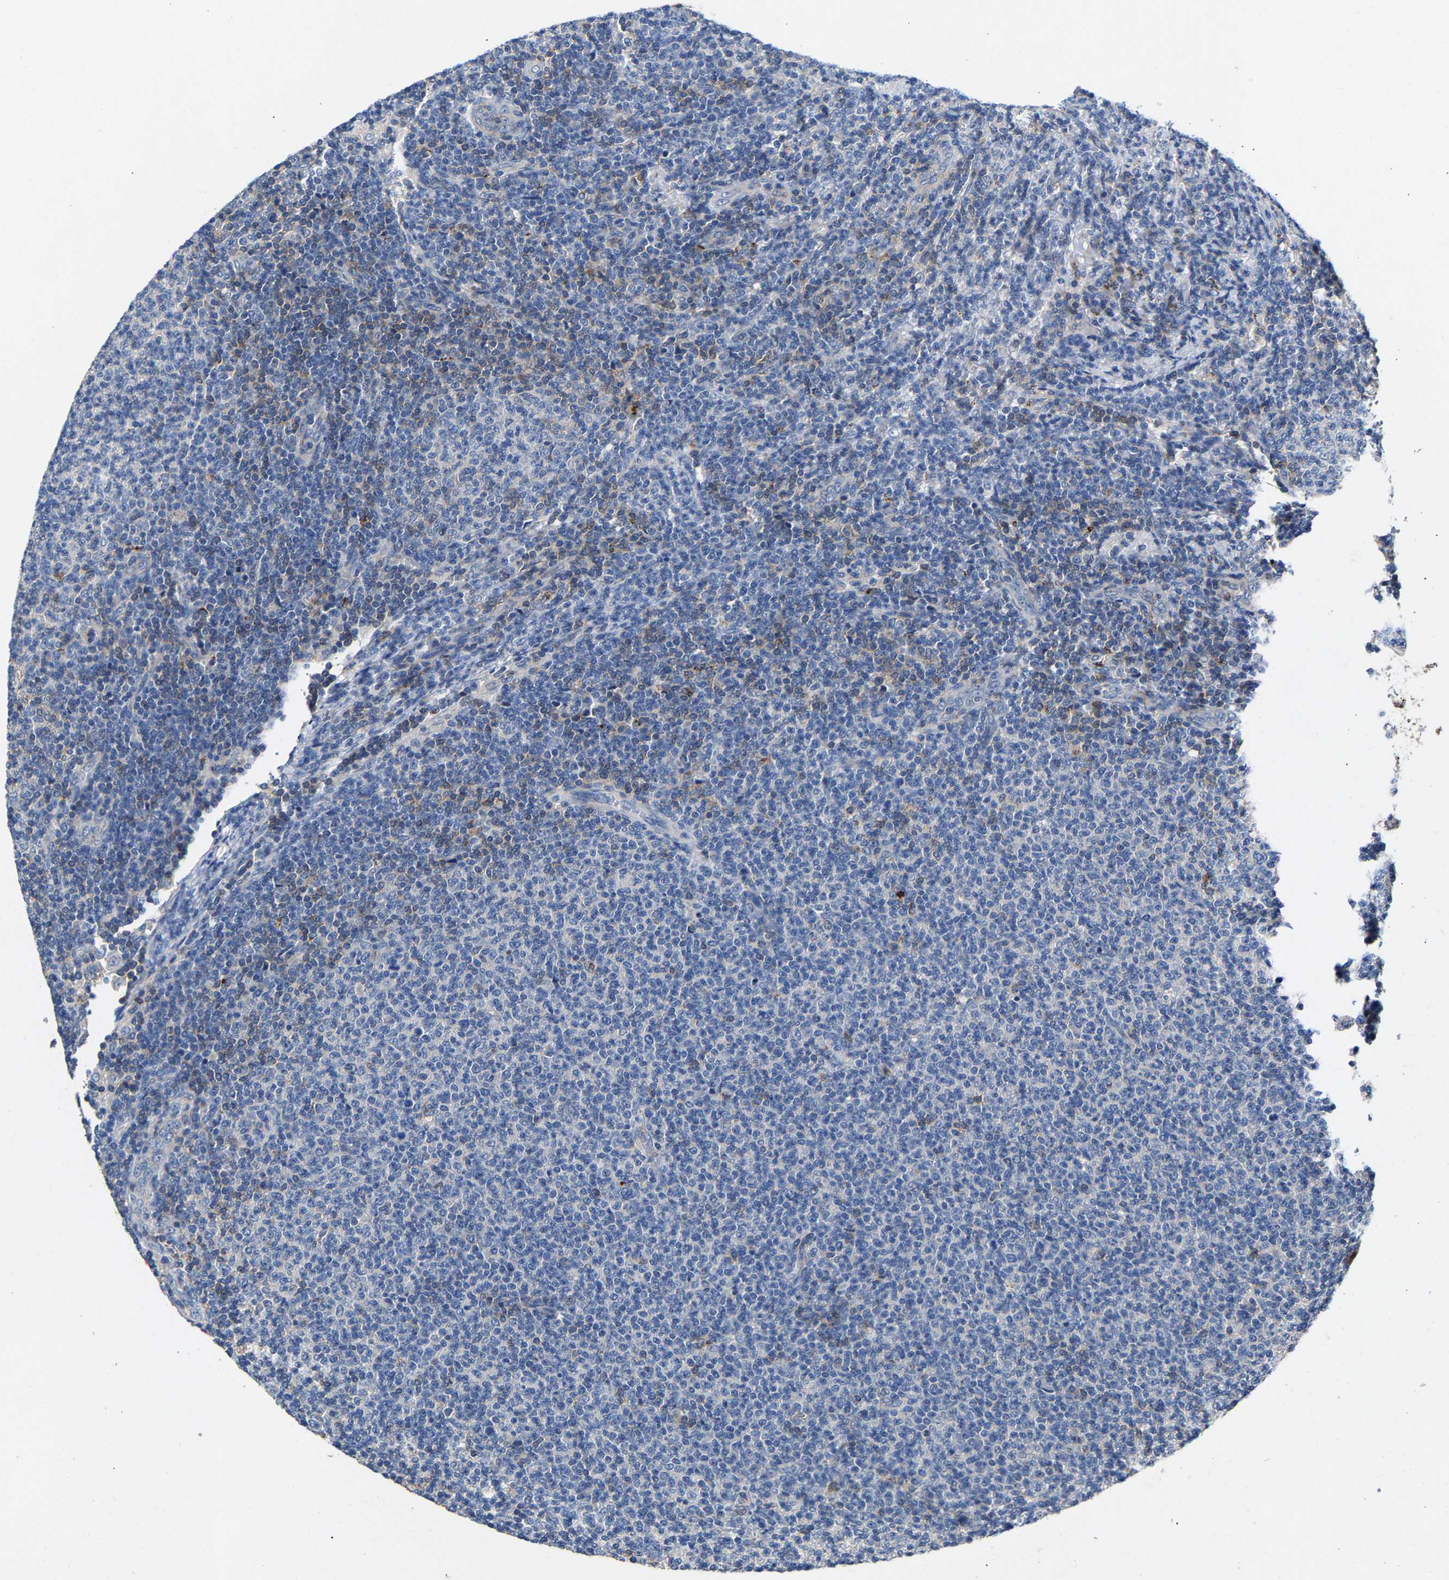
{"staining": {"intensity": "negative", "quantity": "none", "location": "none"}, "tissue": "lymphoma", "cell_type": "Tumor cells", "image_type": "cancer", "snomed": [{"axis": "morphology", "description": "Malignant lymphoma, non-Hodgkin's type, Low grade"}, {"axis": "topography", "description": "Lymph node"}], "caption": "High magnification brightfield microscopy of lymphoma stained with DAB (3,3'-diaminobenzidine) (brown) and counterstained with hematoxylin (blue): tumor cells show no significant expression. (IHC, brightfield microscopy, high magnification).", "gene": "CCDC171", "patient": {"sex": "male", "age": 66}}